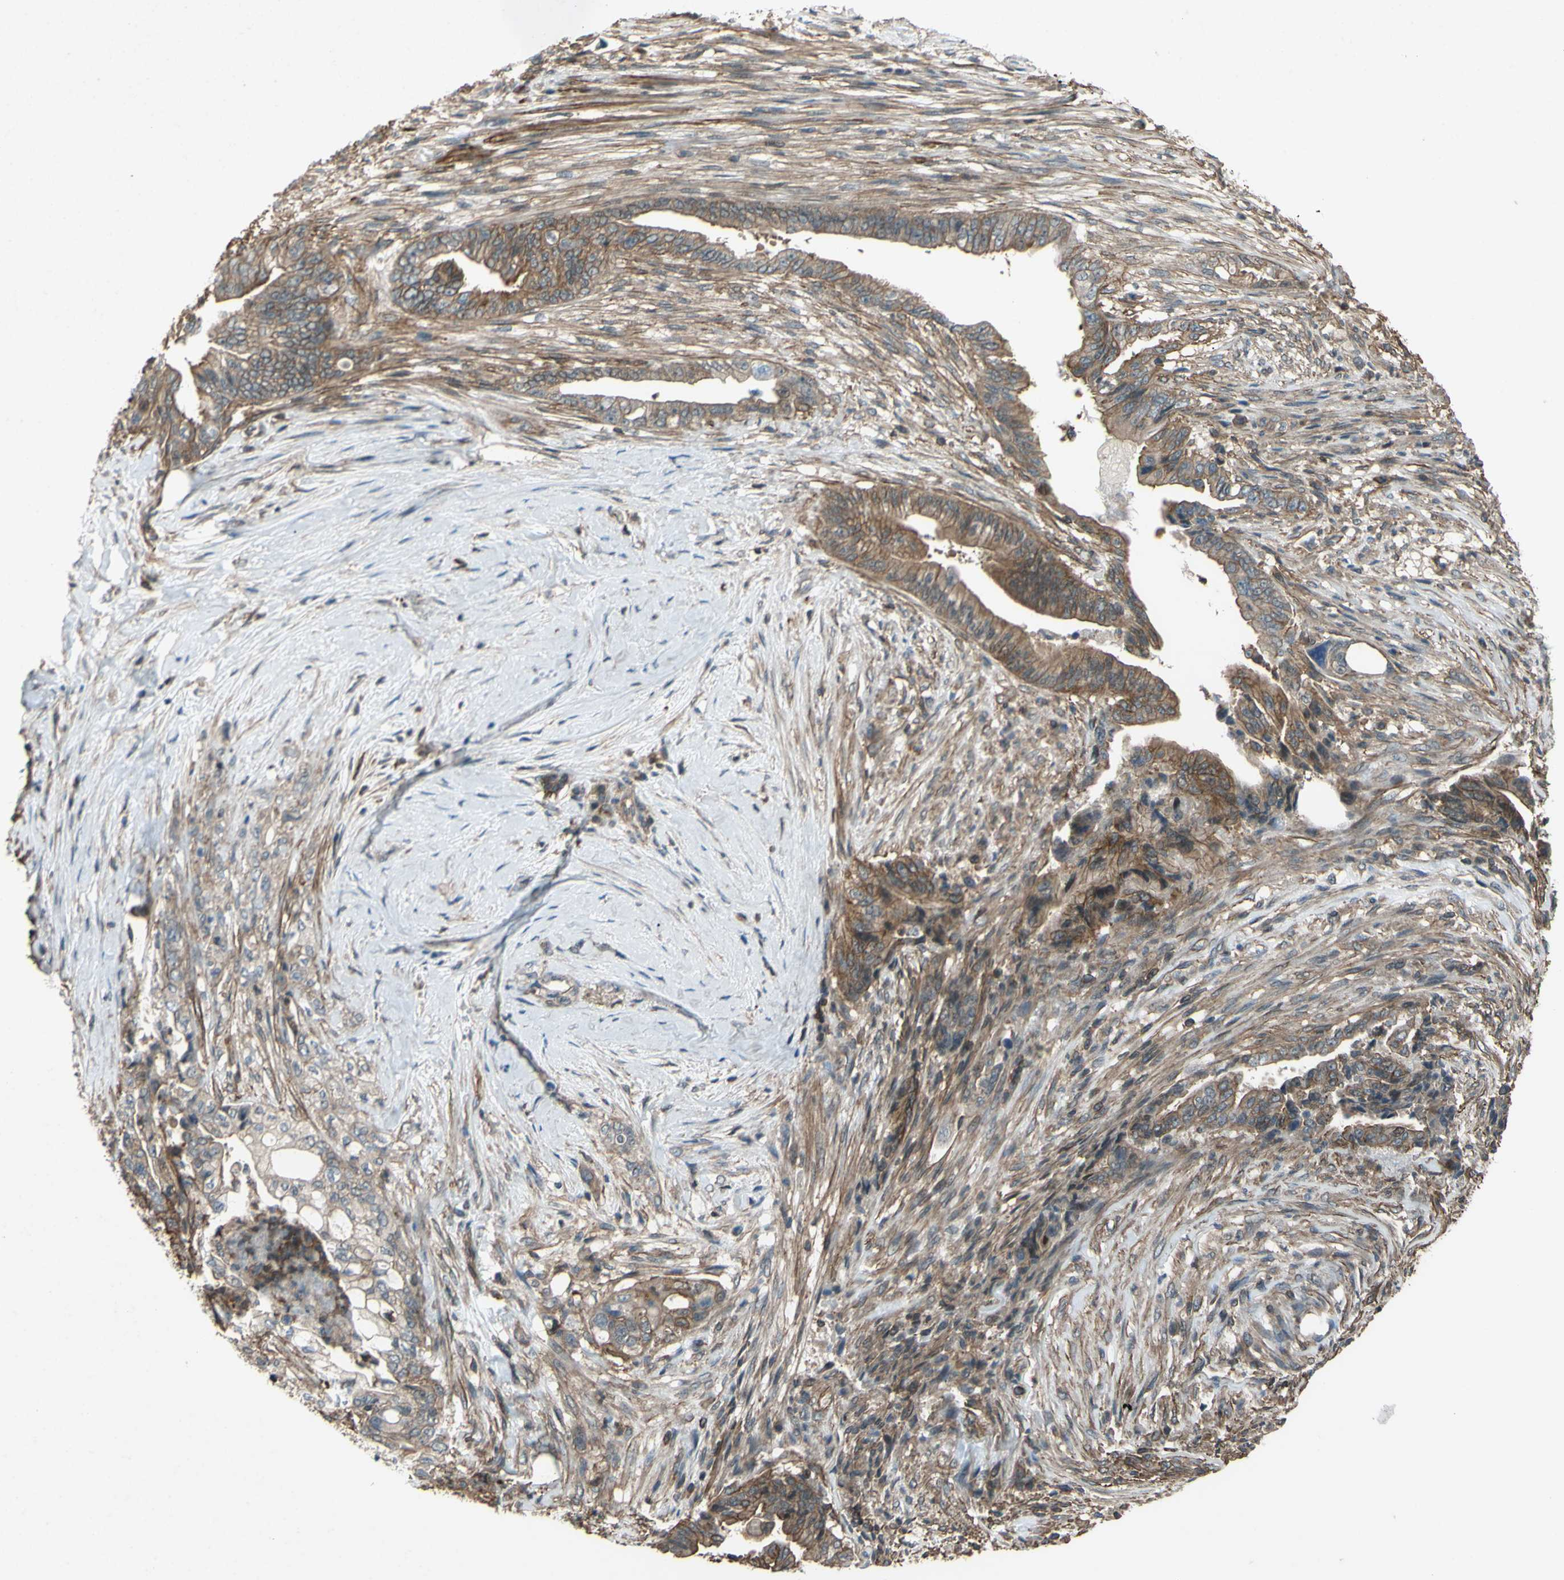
{"staining": {"intensity": "moderate", "quantity": ">75%", "location": "cytoplasmic/membranous"}, "tissue": "pancreatic cancer", "cell_type": "Tumor cells", "image_type": "cancer", "snomed": [{"axis": "morphology", "description": "Adenocarcinoma, NOS"}, {"axis": "topography", "description": "Pancreas"}], "caption": "Tumor cells display moderate cytoplasmic/membranous expression in about >75% of cells in pancreatic cancer (adenocarcinoma).", "gene": "ADD3", "patient": {"sex": "male", "age": 70}}